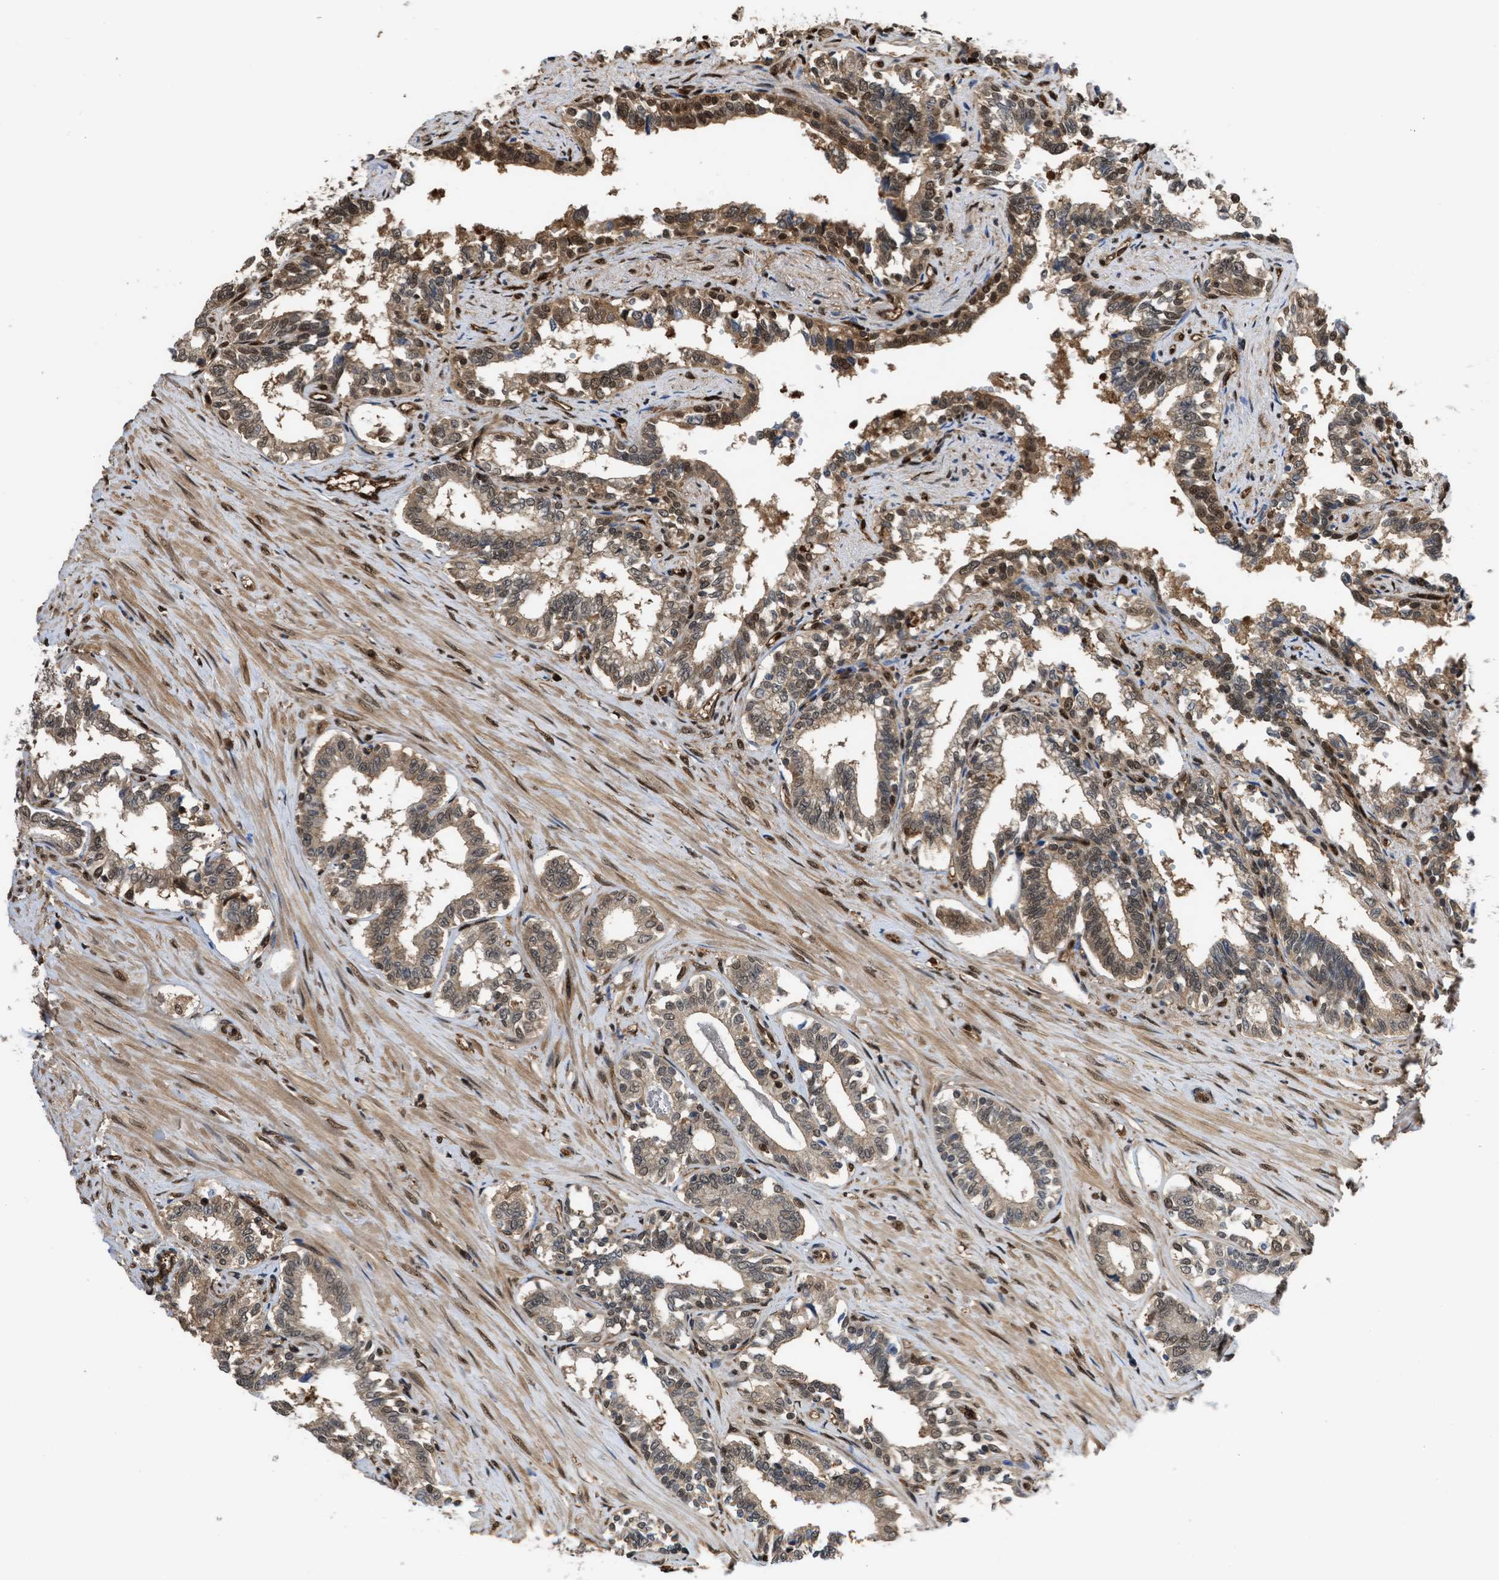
{"staining": {"intensity": "moderate", "quantity": ">75%", "location": "cytoplasmic/membranous,nuclear"}, "tissue": "seminal vesicle", "cell_type": "Glandular cells", "image_type": "normal", "snomed": [{"axis": "morphology", "description": "Normal tissue, NOS"}, {"axis": "morphology", "description": "Adenocarcinoma, High grade"}, {"axis": "topography", "description": "Prostate"}, {"axis": "topography", "description": "Seminal veicle"}], "caption": "IHC micrograph of benign seminal vesicle: seminal vesicle stained using immunohistochemistry (IHC) shows medium levels of moderate protein expression localized specifically in the cytoplasmic/membranous,nuclear of glandular cells, appearing as a cytoplasmic/membranous,nuclear brown color.", "gene": "YWHAG", "patient": {"sex": "male", "age": 55}}